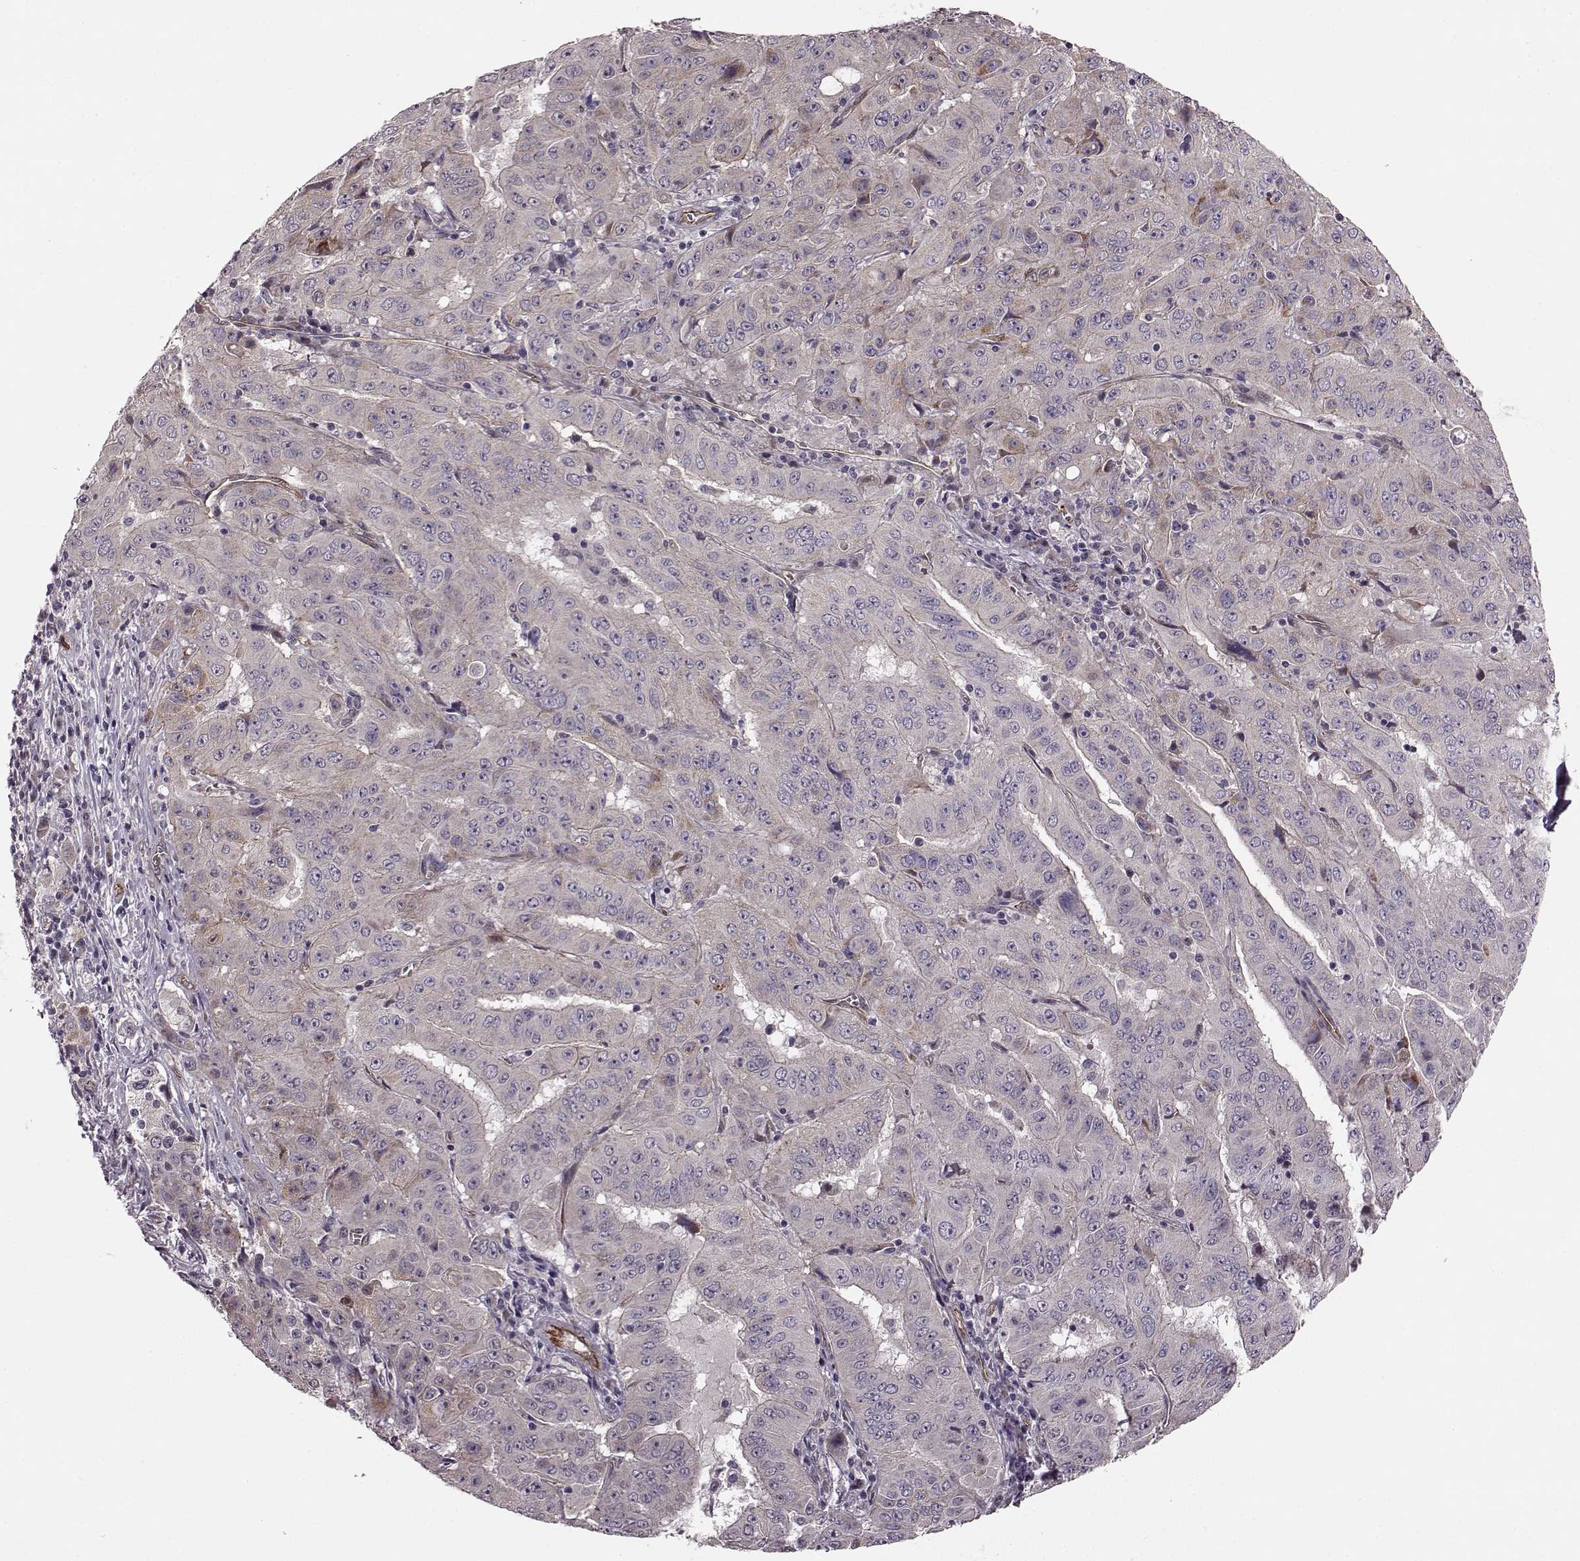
{"staining": {"intensity": "weak", "quantity": "<25%", "location": "cytoplasmic/membranous"}, "tissue": "pancreatic cancer", "cell_type": "Tumor cells", "image_type": "cancer", "snomed": [{"axis": "morphology", "description": "Adenocarcinoma, NOS"}, {"axis": "topography", "description": "Pancreas"}], "caption": "Human pancreatic cancer (adenocarcinoma) stained for a protein using immunohistochemistry exhibits no expression in tumor cells.", "gene": "SYNPO", "patient": {"sex": "male", "age": 63}}